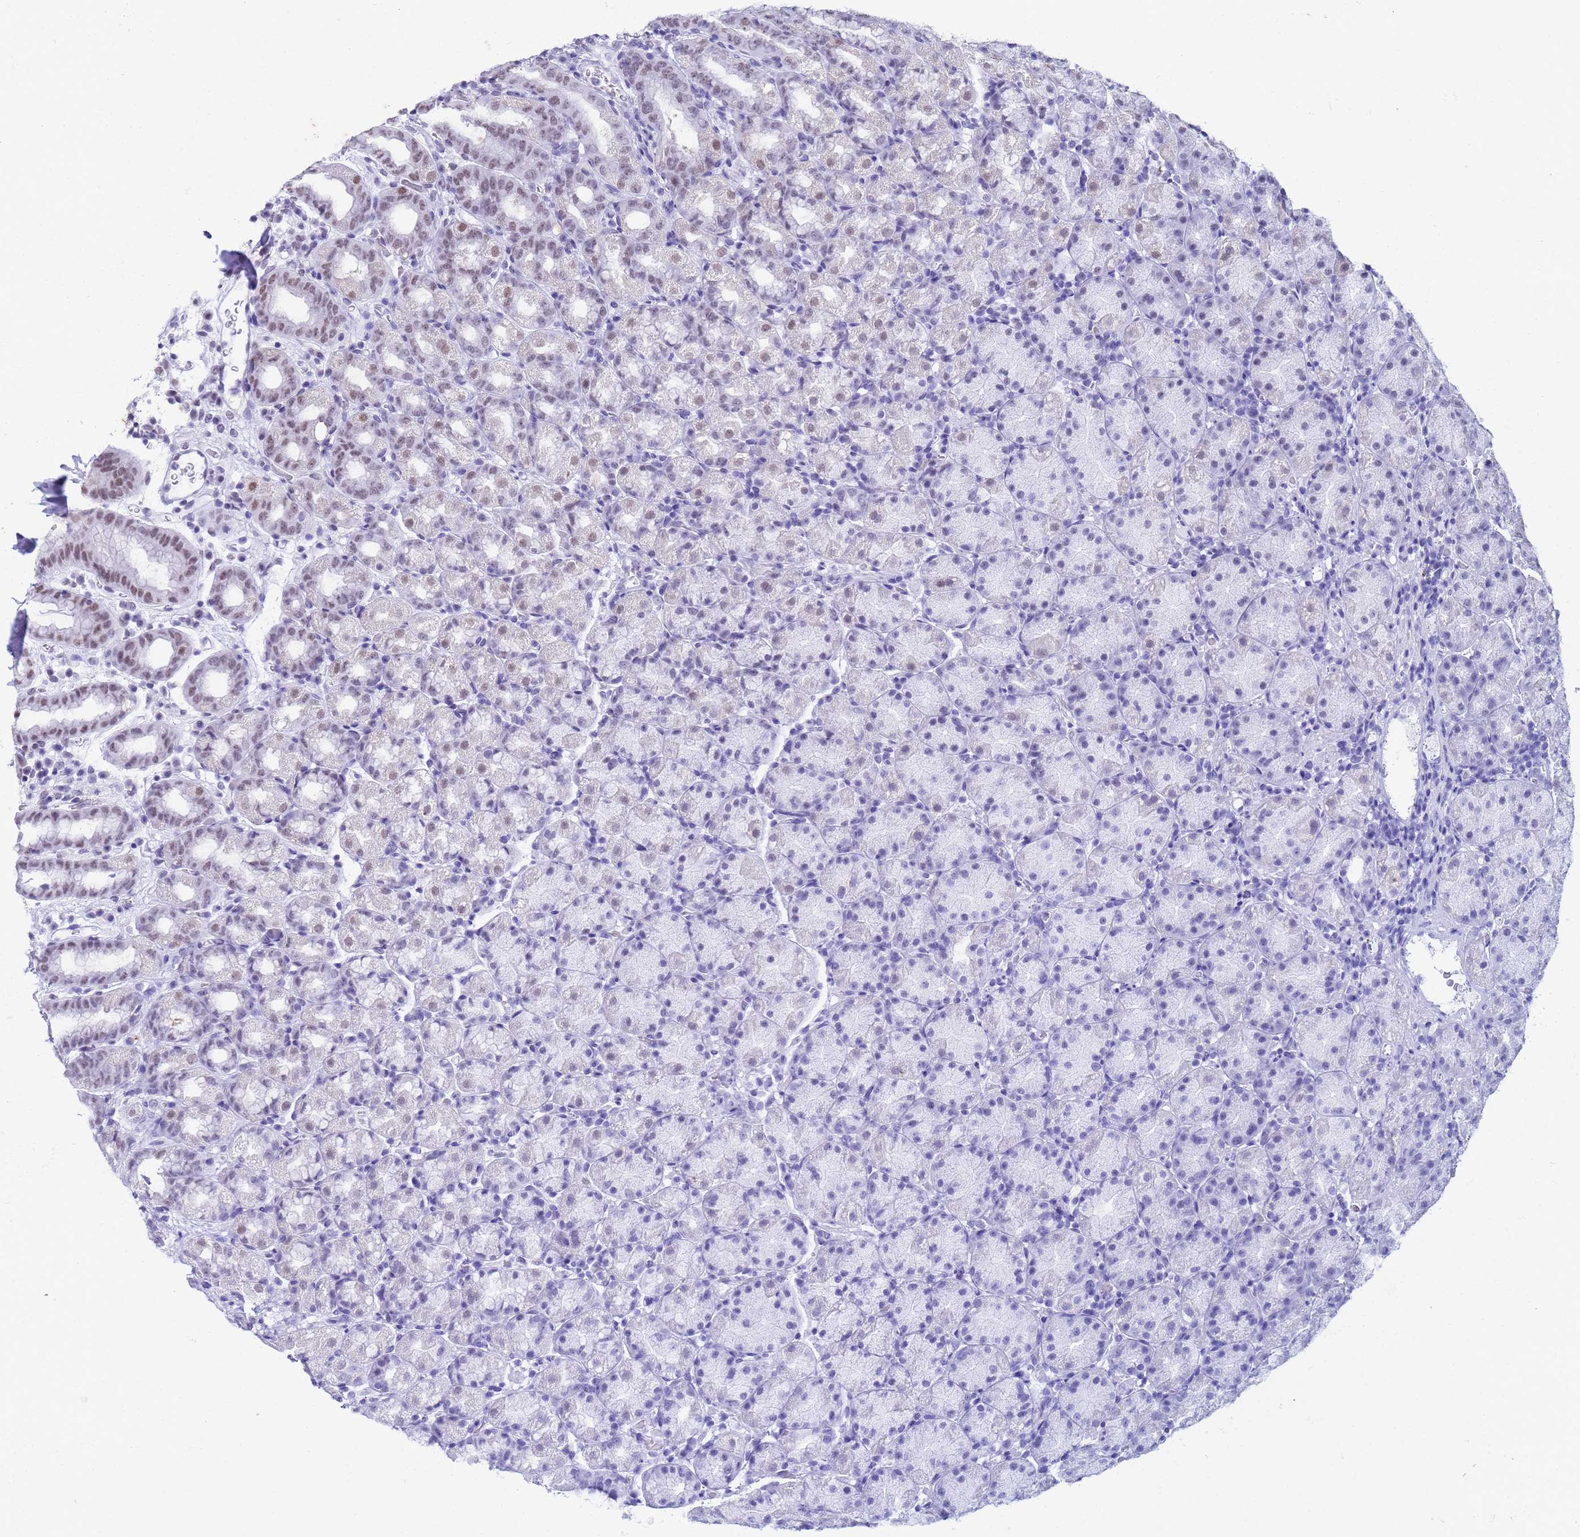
{"staining": {"intensity": "moderate", "quantity": "25%-75%", "location": "nuclear"}, "tissue": "stomach", "cell_type": "Glandular cells", "image_type": "normal", "snomed": [{"axis": "morphology", "description": "Normal tissue, NOS"}, {"axis": "topography", "description": "Stomach, upper"}, {"axis": "topography", "description": "Stomach, lower"}, {"axis": "topography", "description": "Small intestine"}], "caption": "A high-resolution micrograph shows IHC staining of normal stomach, which displays moderate nuclear expression in approximately 25%-75% of glandular cells. (Brightfield microscopy of DAB IHC at high magnification).", "gene": "FAM170B", "patient": {"sex": "male", "age": 68}}